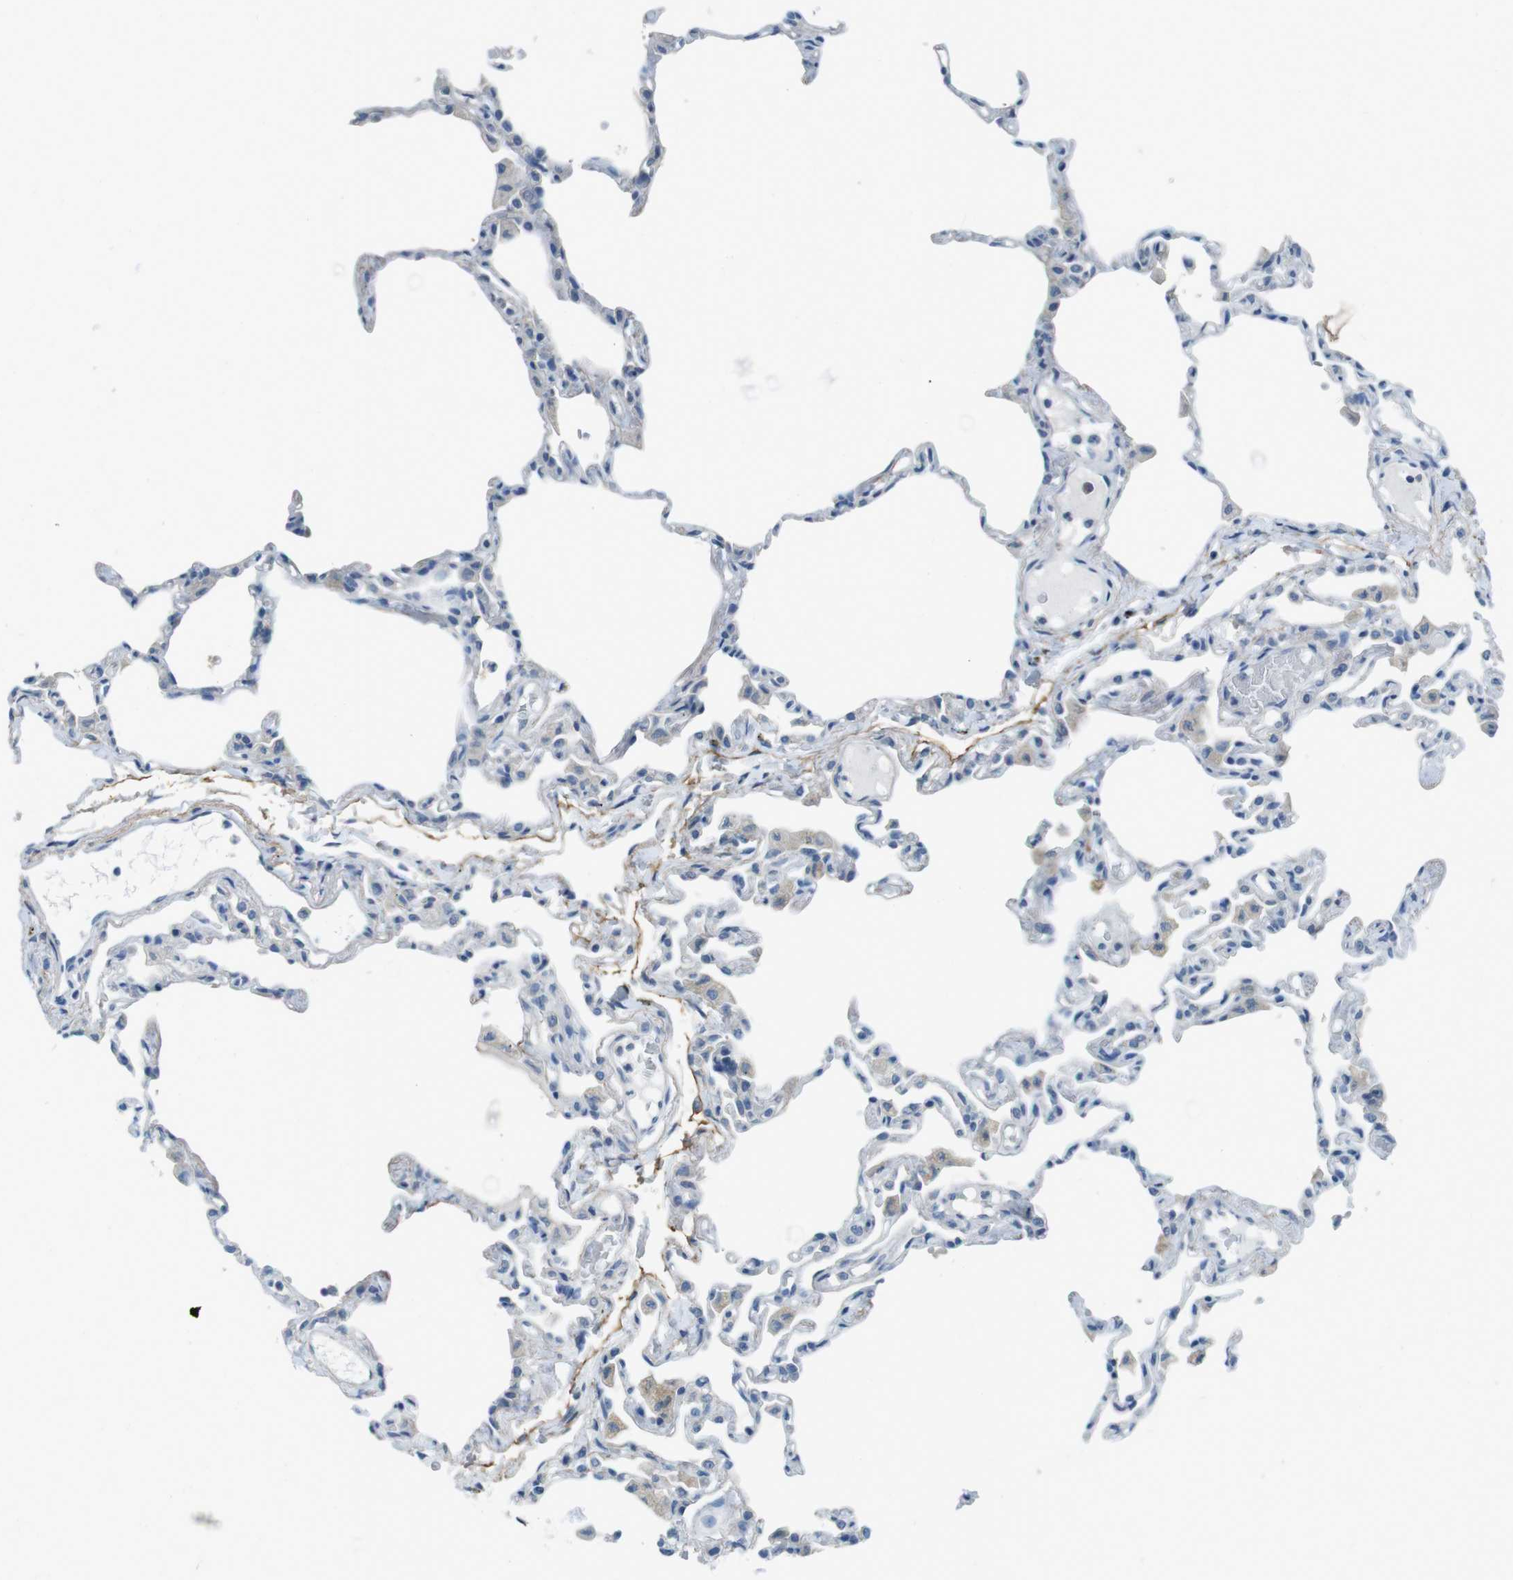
{"staining": {"intensity": "negative", "quantity": "none", "location": "none"}, "tissue": "lung", "cell_type": "Alveolar cells", "image_type": "normal", "snomed": [{"axis": "morphology", "description": "Normal tissue, NOS"}, {"axis": "topography", "description": "Lung"}], "caption": "This is a image of immunohistochemistry staining of unremarkable lung, which shows no positivity in alveolar cells. The staining was performed using DAB (3,3'-diaminobenzidine) to visualize the protein expression in brown, while the nuclei were stained in blue with hematoxylin (Magnification: 20x).", "gene": "ENTPD7", "patient": {"sex": "female", "age": 49}}